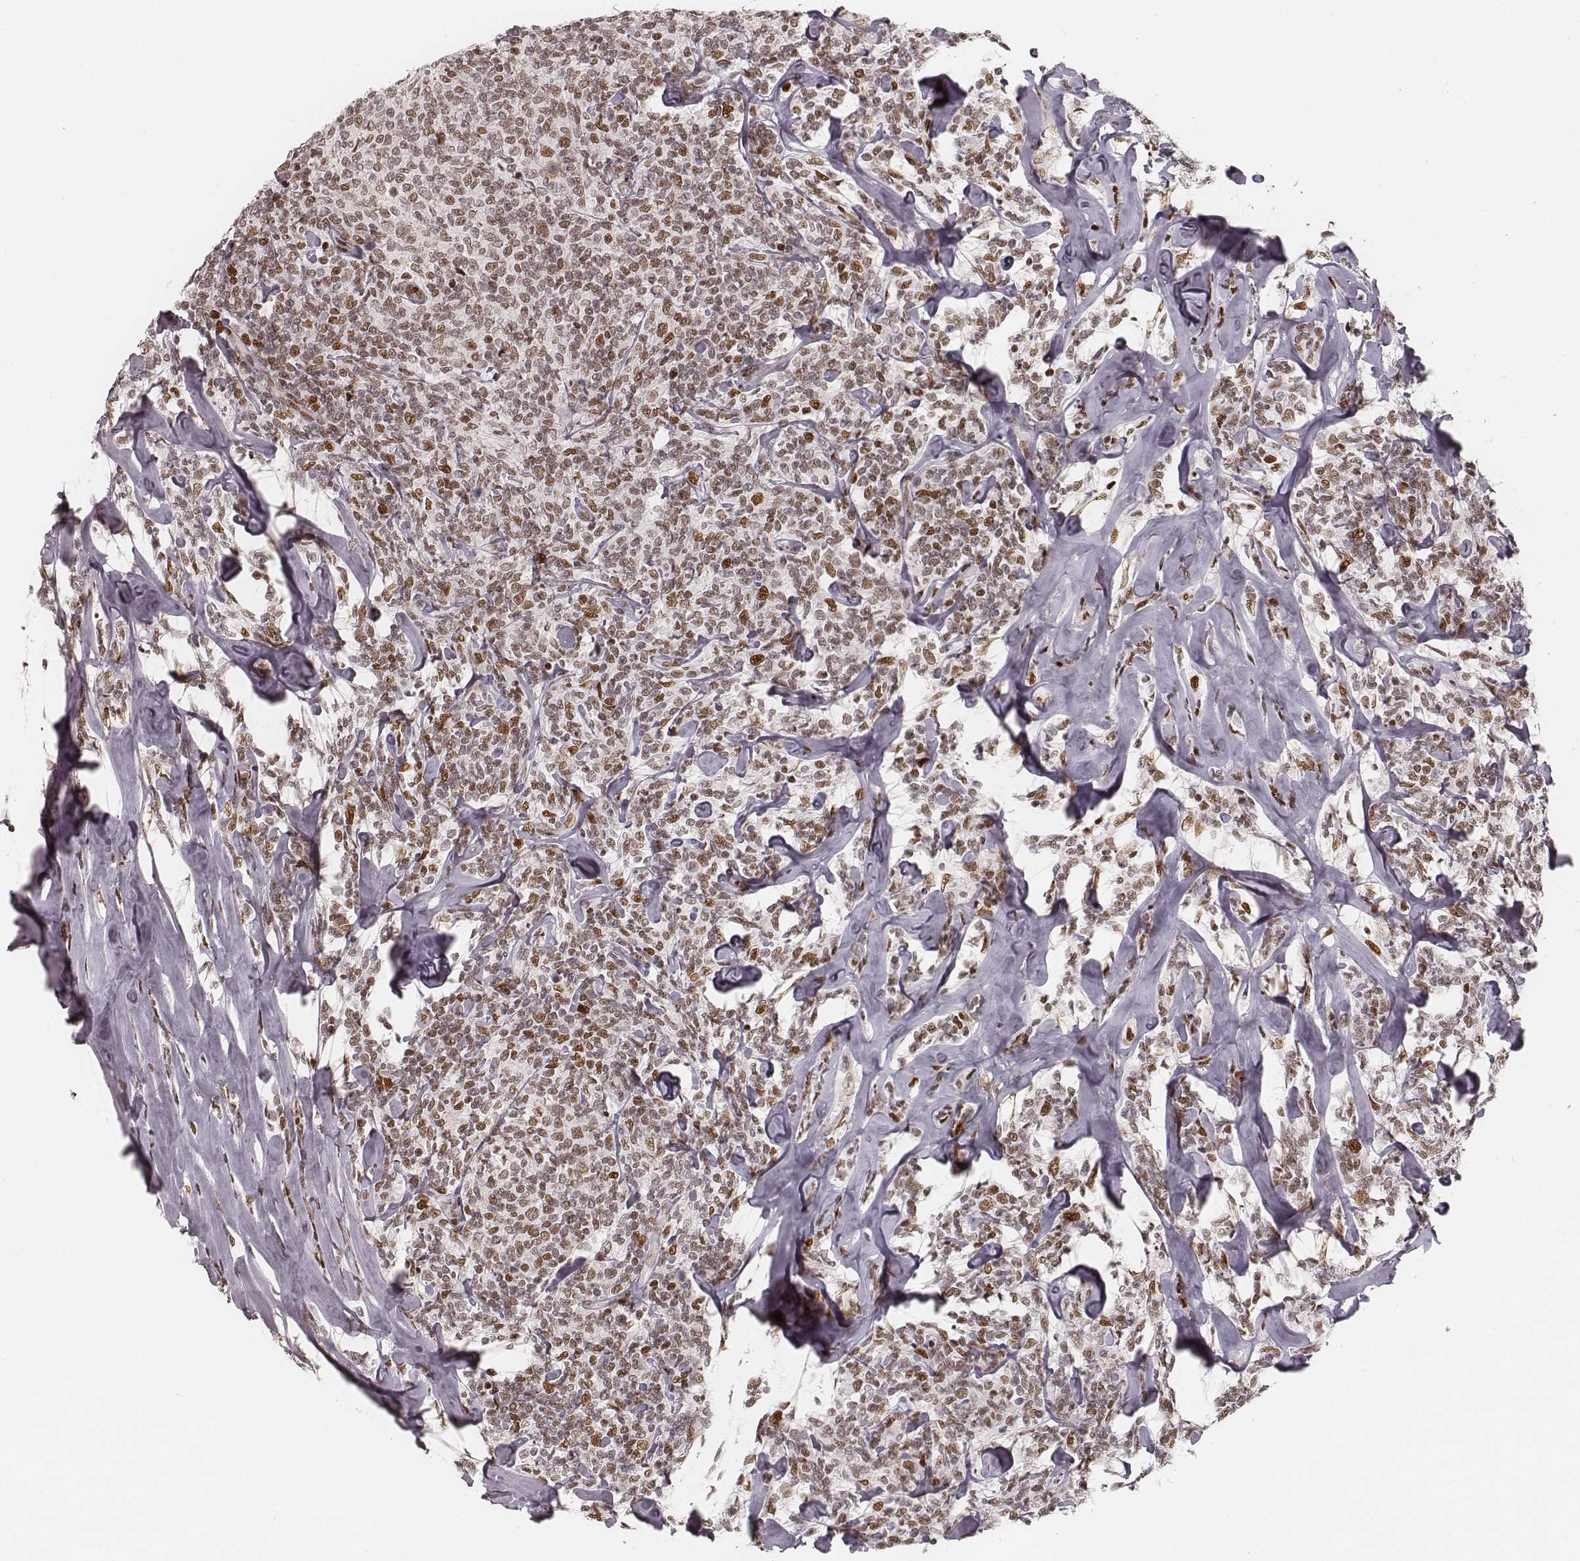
{"staining": {"intensity": "moderate", "quantity": ">75%", "location": "nuclear"}, "tissue": "lymphoma", "cell_type": "Tumor cells", "image_type": "cancer", "snomed": [{"axis": "morphology", "description": "Malignant lymphoma, non-Hodgkin's type, Low grade"}, {"axis": "topography", "description": "Lymph node"}], "caption": "Lymphoma stained with a brown dye demonstrates moderate nuclear positive expression in approximately >75% of tumor cells.", "gene": "HNRNPC", "patient": {"sex": "female", "age": 56}}